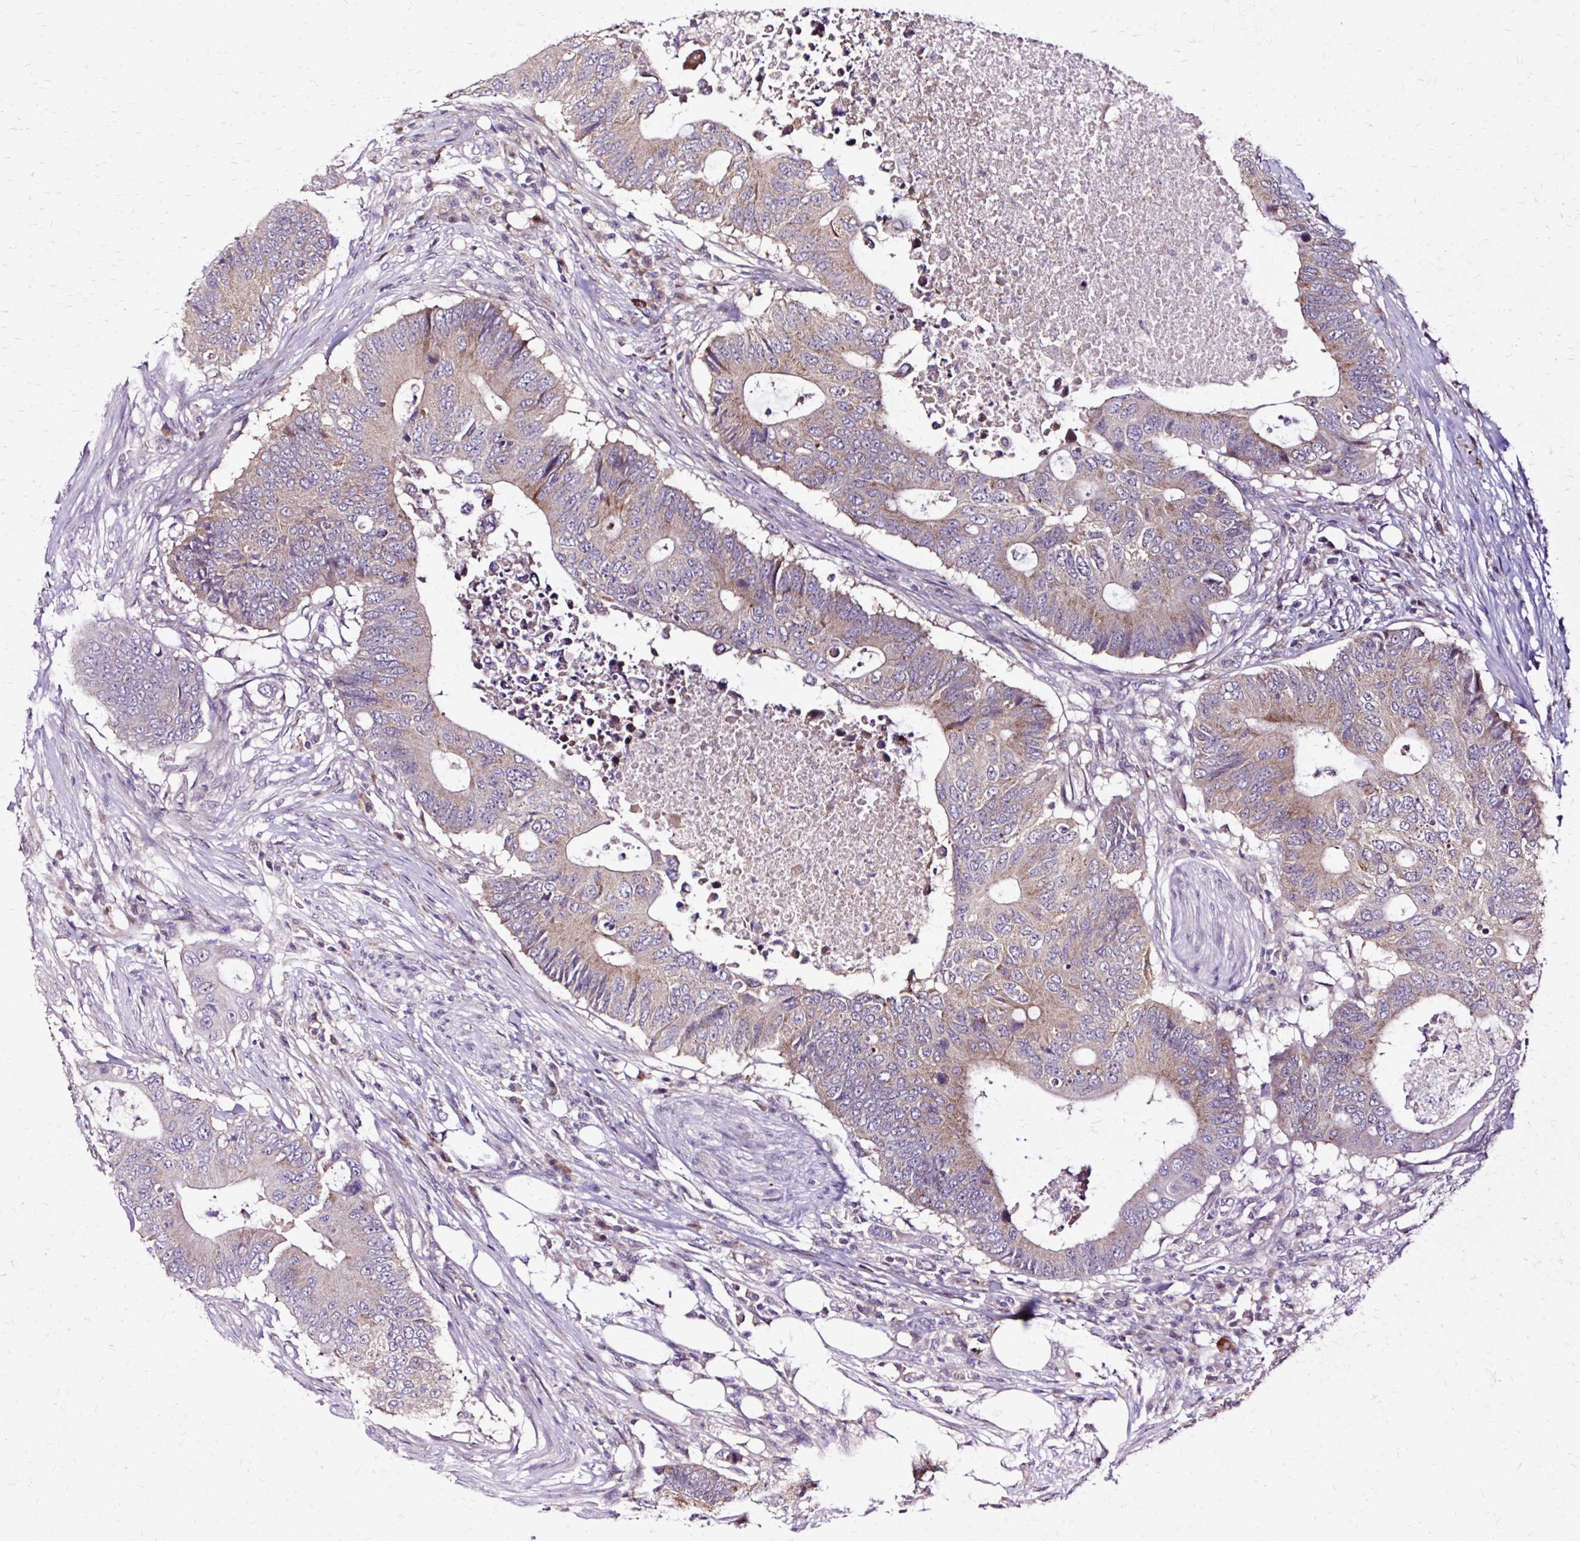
{"staining": {"intensity": "weak", "quantity": "25%-75%", "location": "cytoplasmic/membranous"}, "tissue": "colorectal cancer", "cell_type": "Tumor cells", "image_type": "cancer", "snomed": [{"axis": "morphology", "description": "Adenocarcinoma, NOS"}, {"axis": "topography", "description": "Colon"}], "caption": "A low amount of weak cytoplasmic/membranous staining is present in approximately 25%-75% of tumor cells in colorectal adenocarcinoma tissue.", "gene": "GEMIN2", "patient": {"sex": "male", "age": 71}}